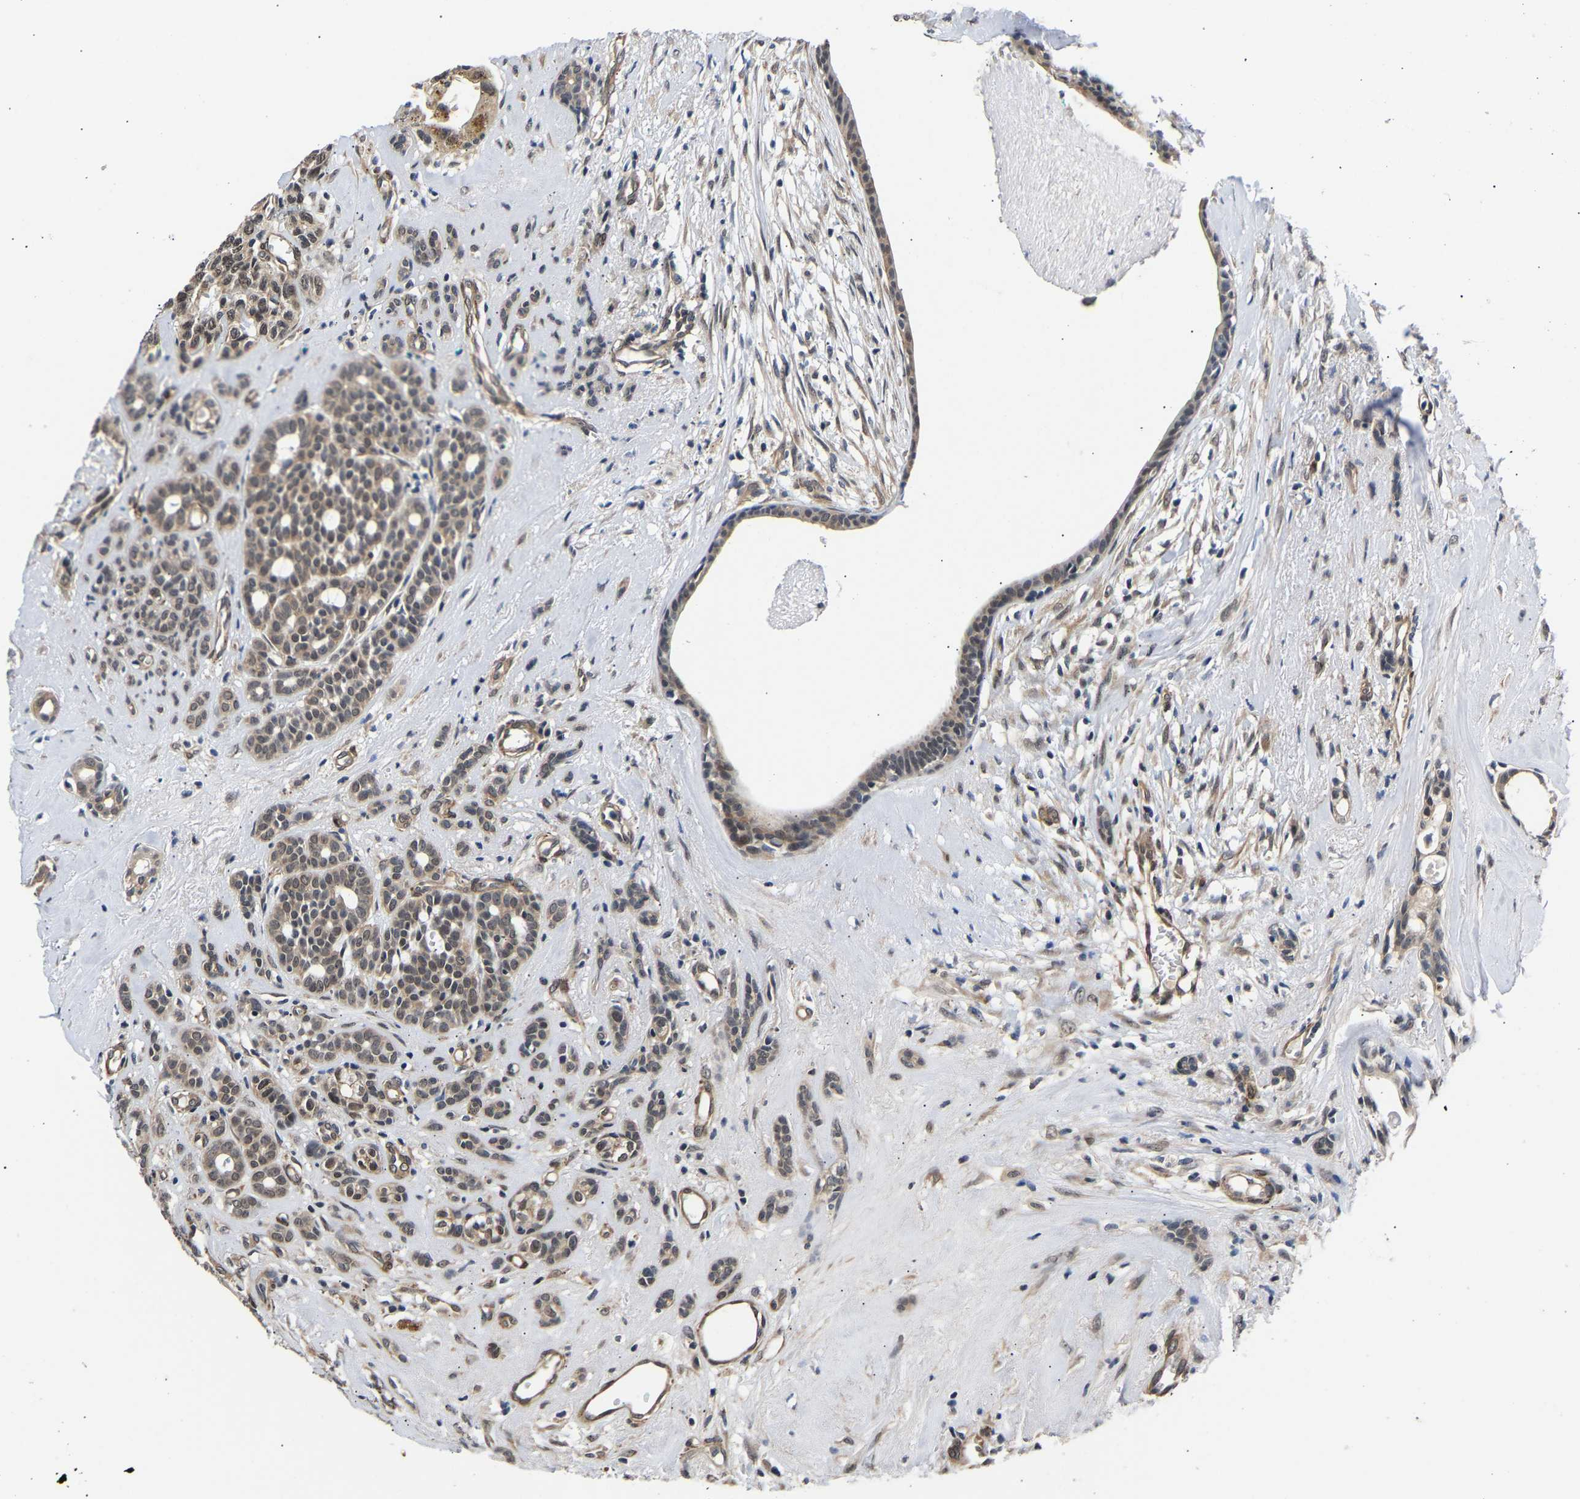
{"staining": {"intensity": "weak", "quantity": "25%-75%", "location": "cytoplasmic/membranous,nuclear"}, "tissue": "head and neck cancer", "cell_type": "Tumor cells", "image_type": "cancer", "snomed": [{"axis": "morphology", "description": "Adenocarcinoma, NOS"}, {"axis": "topography", "description": "Salivary gland, NOS"}, {"axis": "topography", "description": "Head-Neck"}], "caption": "Head and neck adenocarcinoma was stained to show a protein in brown. There is low levels of weak cytoplasmic/membranous and nuclear positivity in about 25%-75% of tumor cells.", "gene": "METTL16", "patient": {"sex": "female", "age": 76}}